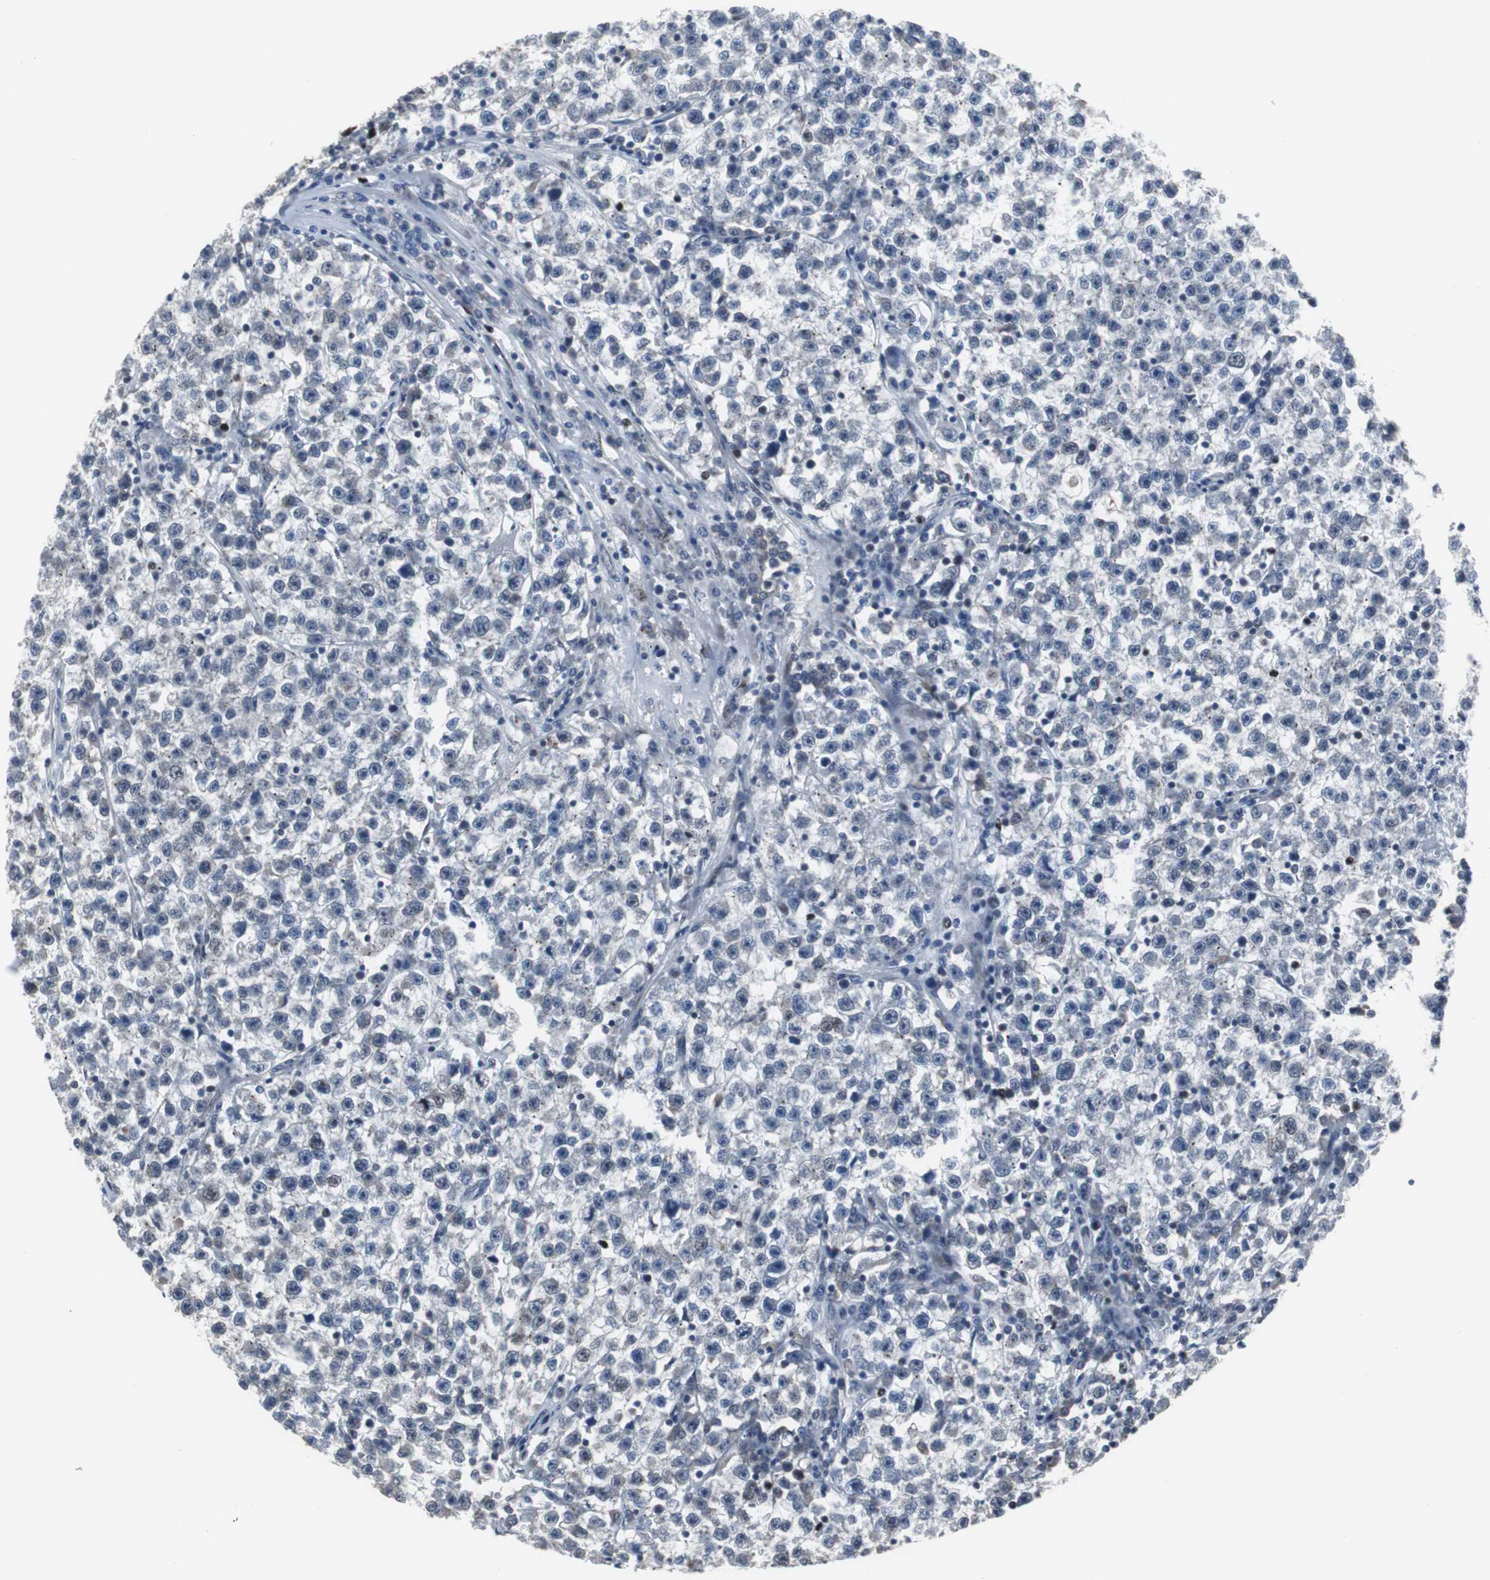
{"staining": {"intensity": "negative", "quantity": "none", "location": "none"}, "tissue": "testis cancer", "cell_type": "Tumor cells", "image_type": "cancer", "snomed": [{"axis": "morphology", "description": "Seminoma, NOS"}, {"axis": "topography", "description": "Testis"}], "caption": "Immunohistochemical staining of seminoma (testis) reveals no significant staining in tumor cells.", "gene": "FOXP4", "patient": {"sex": "male", "age": 22}}